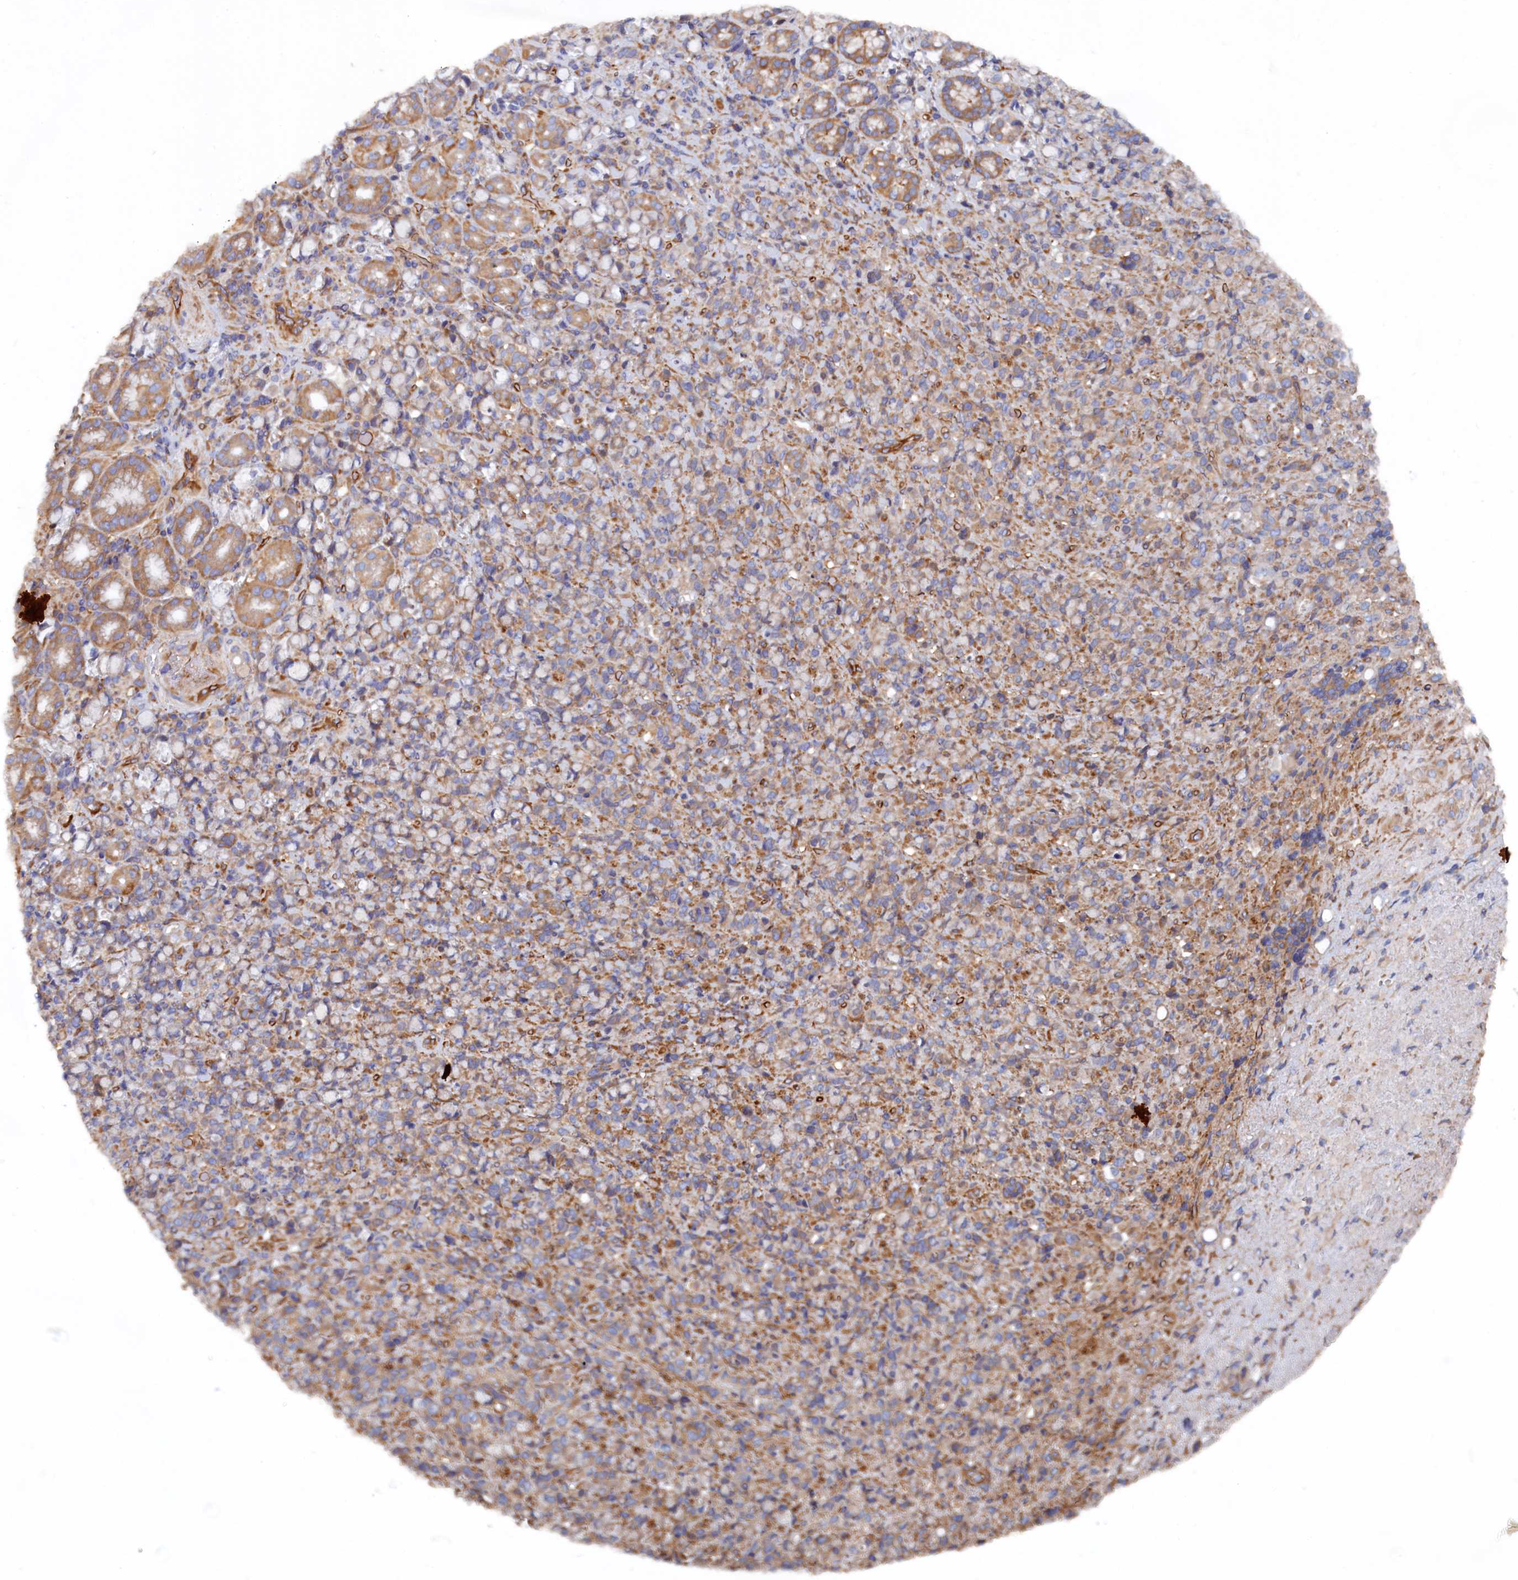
{"staining": {"intensity": "negative", "quantity": "none", "location": "none"}, "tissue": "stomach cancer", "cell_type": "Tumor cells", "image_type": "cancer", "snomed": [{"axis": "morphology", "description": "Normal tissue, NOS"}, {"axis": "morphology", "description": "Adenocarcinoma, NOS"}, {"axis": "topography", "description": "Stomach"}], "caption": "This histopathology image is of stomach adenocarcinoma stained with immunohistochemistry to label a protein in brown with the nuclei are counter-stained blue. There is no positivity in tumor cells.", "gene": "TMEM196", "patient": {"sex": "female", "age": 79}}